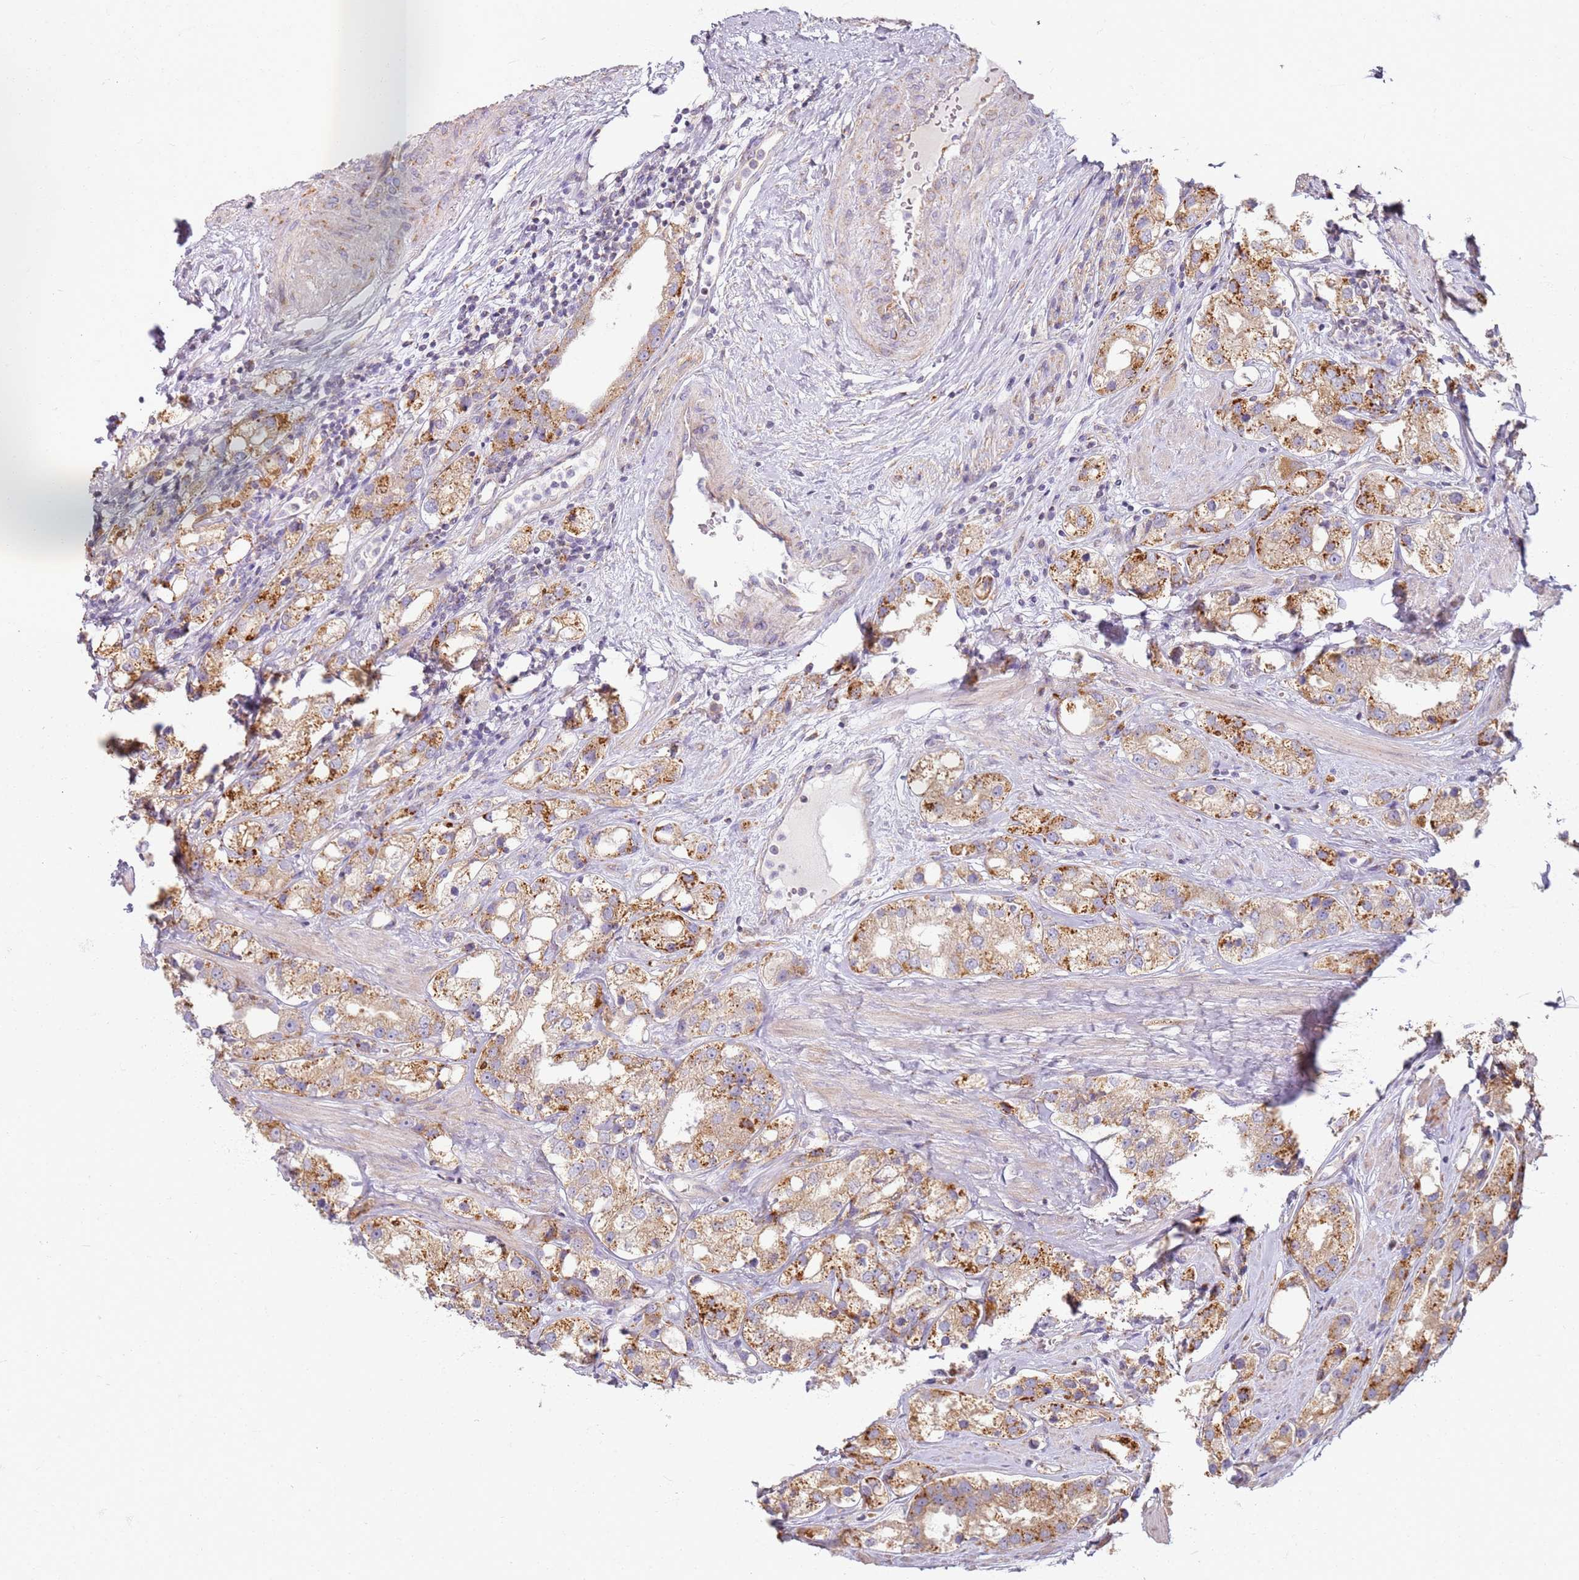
{"staining": {"intensity": "moderate", "quantity": ">75%", "location": "cytoplasmic/membranous"}, "tissue": "prostate cancer", "cell_type": "Tumor cells", "image_type": "cancer", "snomed": [{"axis": "morphology", "description": "Adenocarcinoma, NOS"}, {"axis": "topography", "description": "Prostate"}], "caption": "Moderate cytoplasmic/membranous staining for a protein is seen in approximately >75% of tumor cells of adenocarcinoma (prostate) using IHC.", "gene": "PROKR2", "patient": {"sex": "male", "age": 79}}